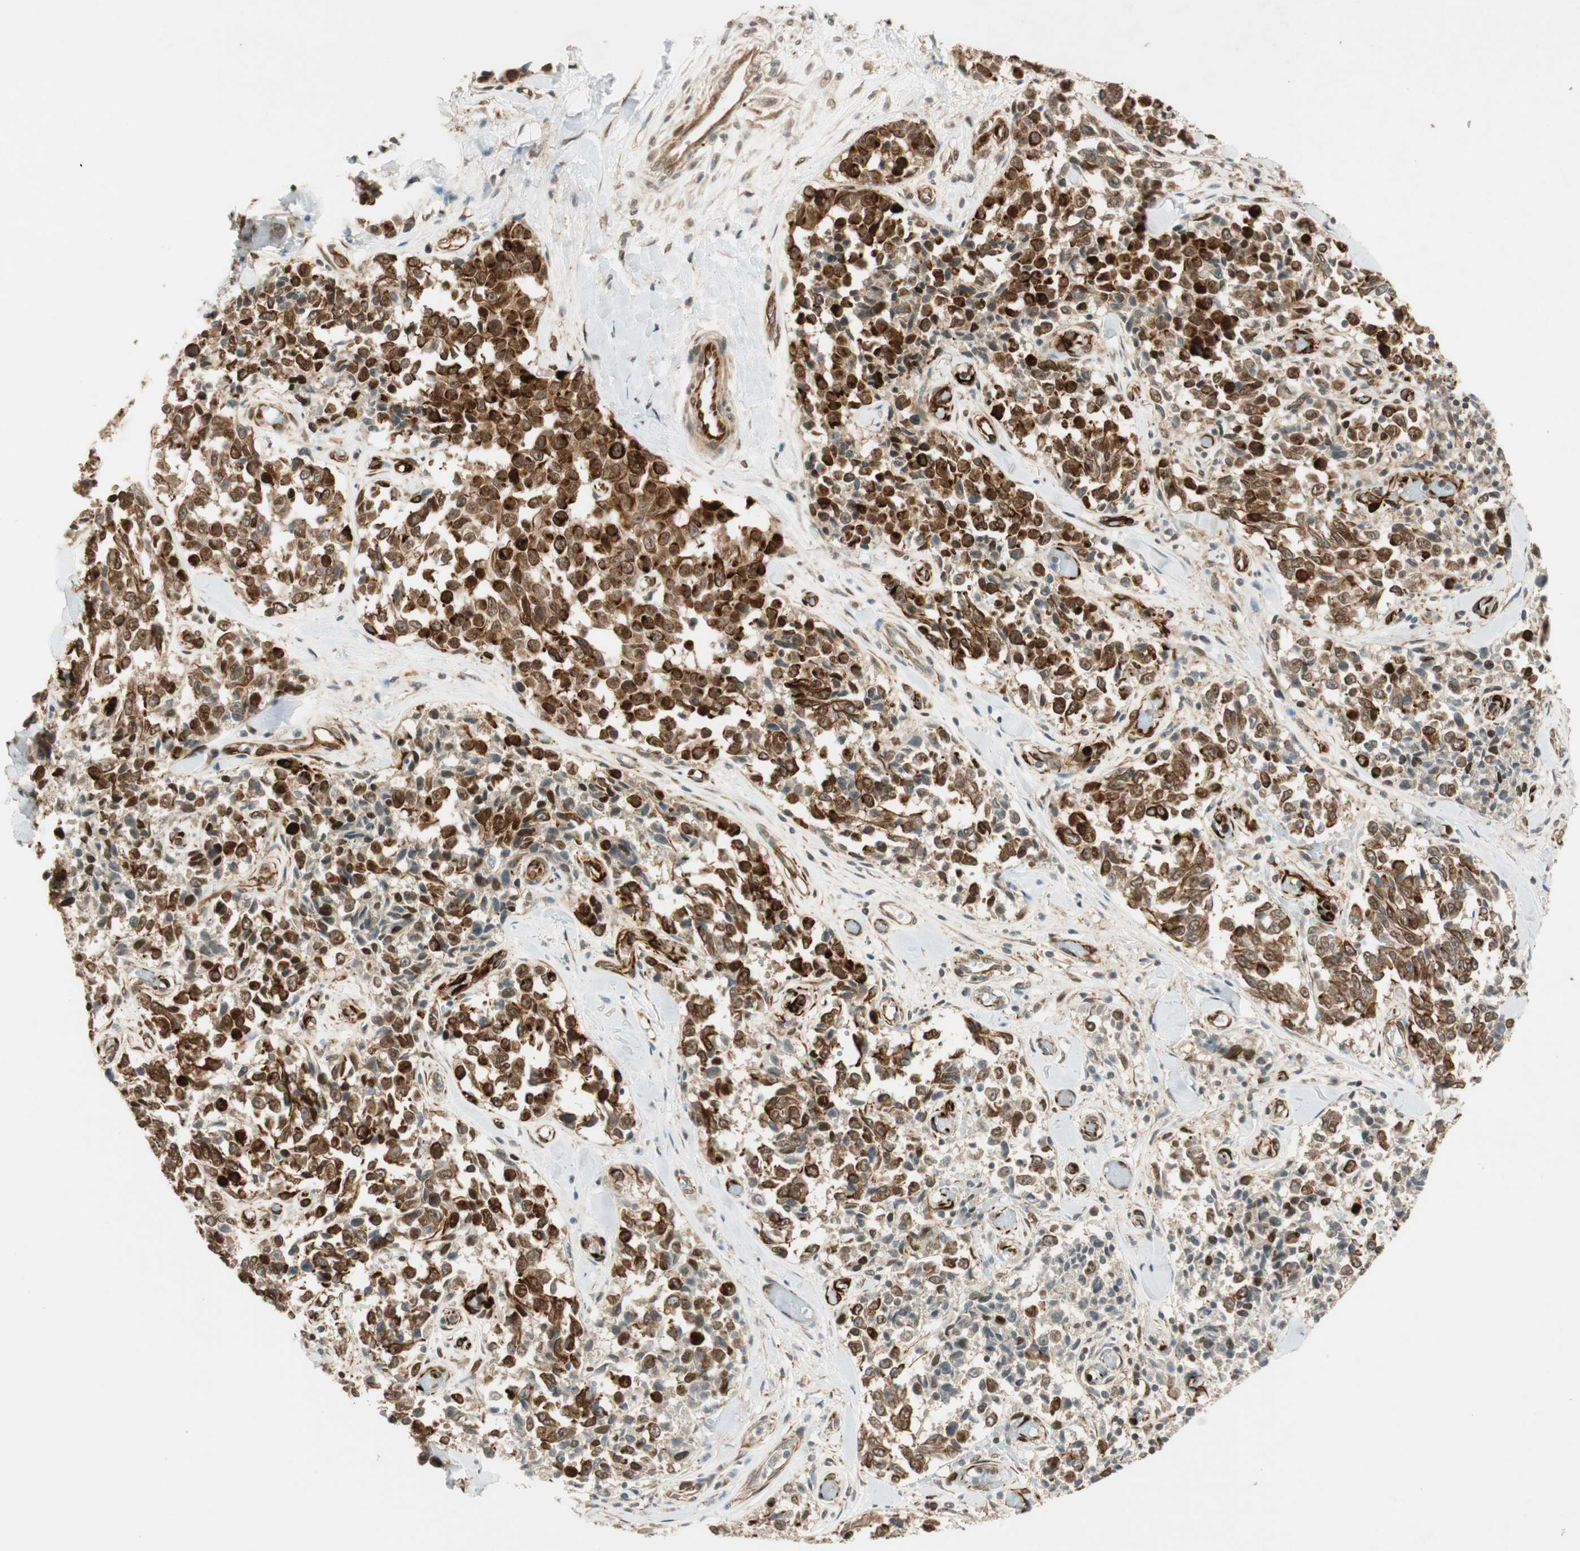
{"staining": {"intensity": "strong", "quantity": "25%-75%", "location": "cytoplasmic/membranous,nuclear"}, "tissue": "melanoma", "cell_type": "Tumor cells", "image_type": "cancer", "snomed": [{"axis": "morphology", "description": "Malignant melanoma, NOS"}, {"axis": "topography", "description": "Skin"}], "caption": "Immunohistochemistry (IHC) histopathology image of neoplastic tissue: human melanoma stained using immunohistochemistry (IHC) exhibits high levels of strong protein expression localized specifically in the cytoplasmic/membranous and nuclear of tumor cells, appearing as a cytoplasmic/membranous and nuclear brown color.", "gene": "NES", "patient": {"sex": "female", "age": 64}}